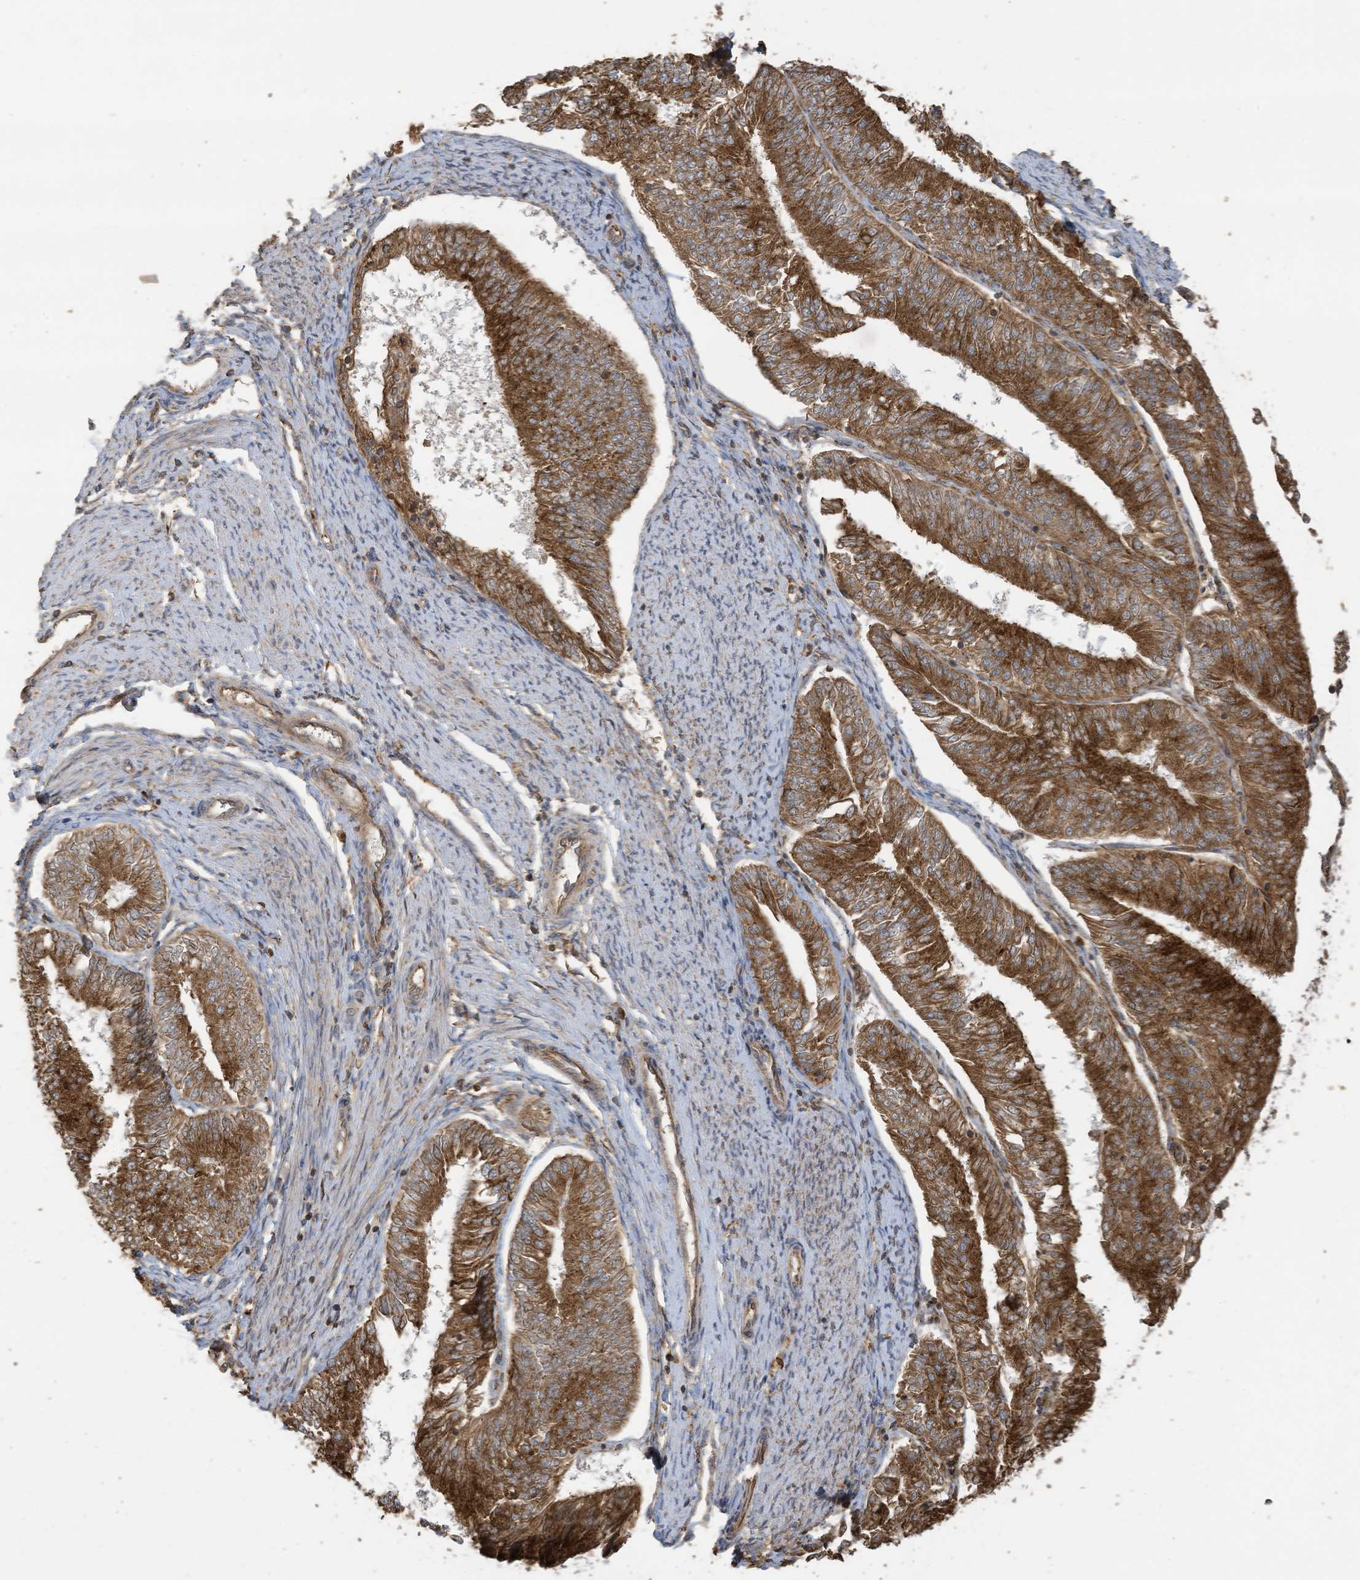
{"staining": {"intensity": "strong", "quantity": ">75%", "location": "cytoplasmic/membranous"}, "tissue": "endometrial cancer", "cell_type": "Tumor cells", "image_type": "cancer", "snomed": [{"axis": "morphology", "description": "Adenocarcinoma, NOS"}, {"axis": "topography", "description": "Endometrium"}], "caption": "This histopathology image demonstrates immunohistochemistry staining of endometrial cancer, with high strong cytoplasmic/membranous positivity in approximately >75% of tumor cells.", "gene": "COX10", "patient": {"sex": "female", "age": 58}}